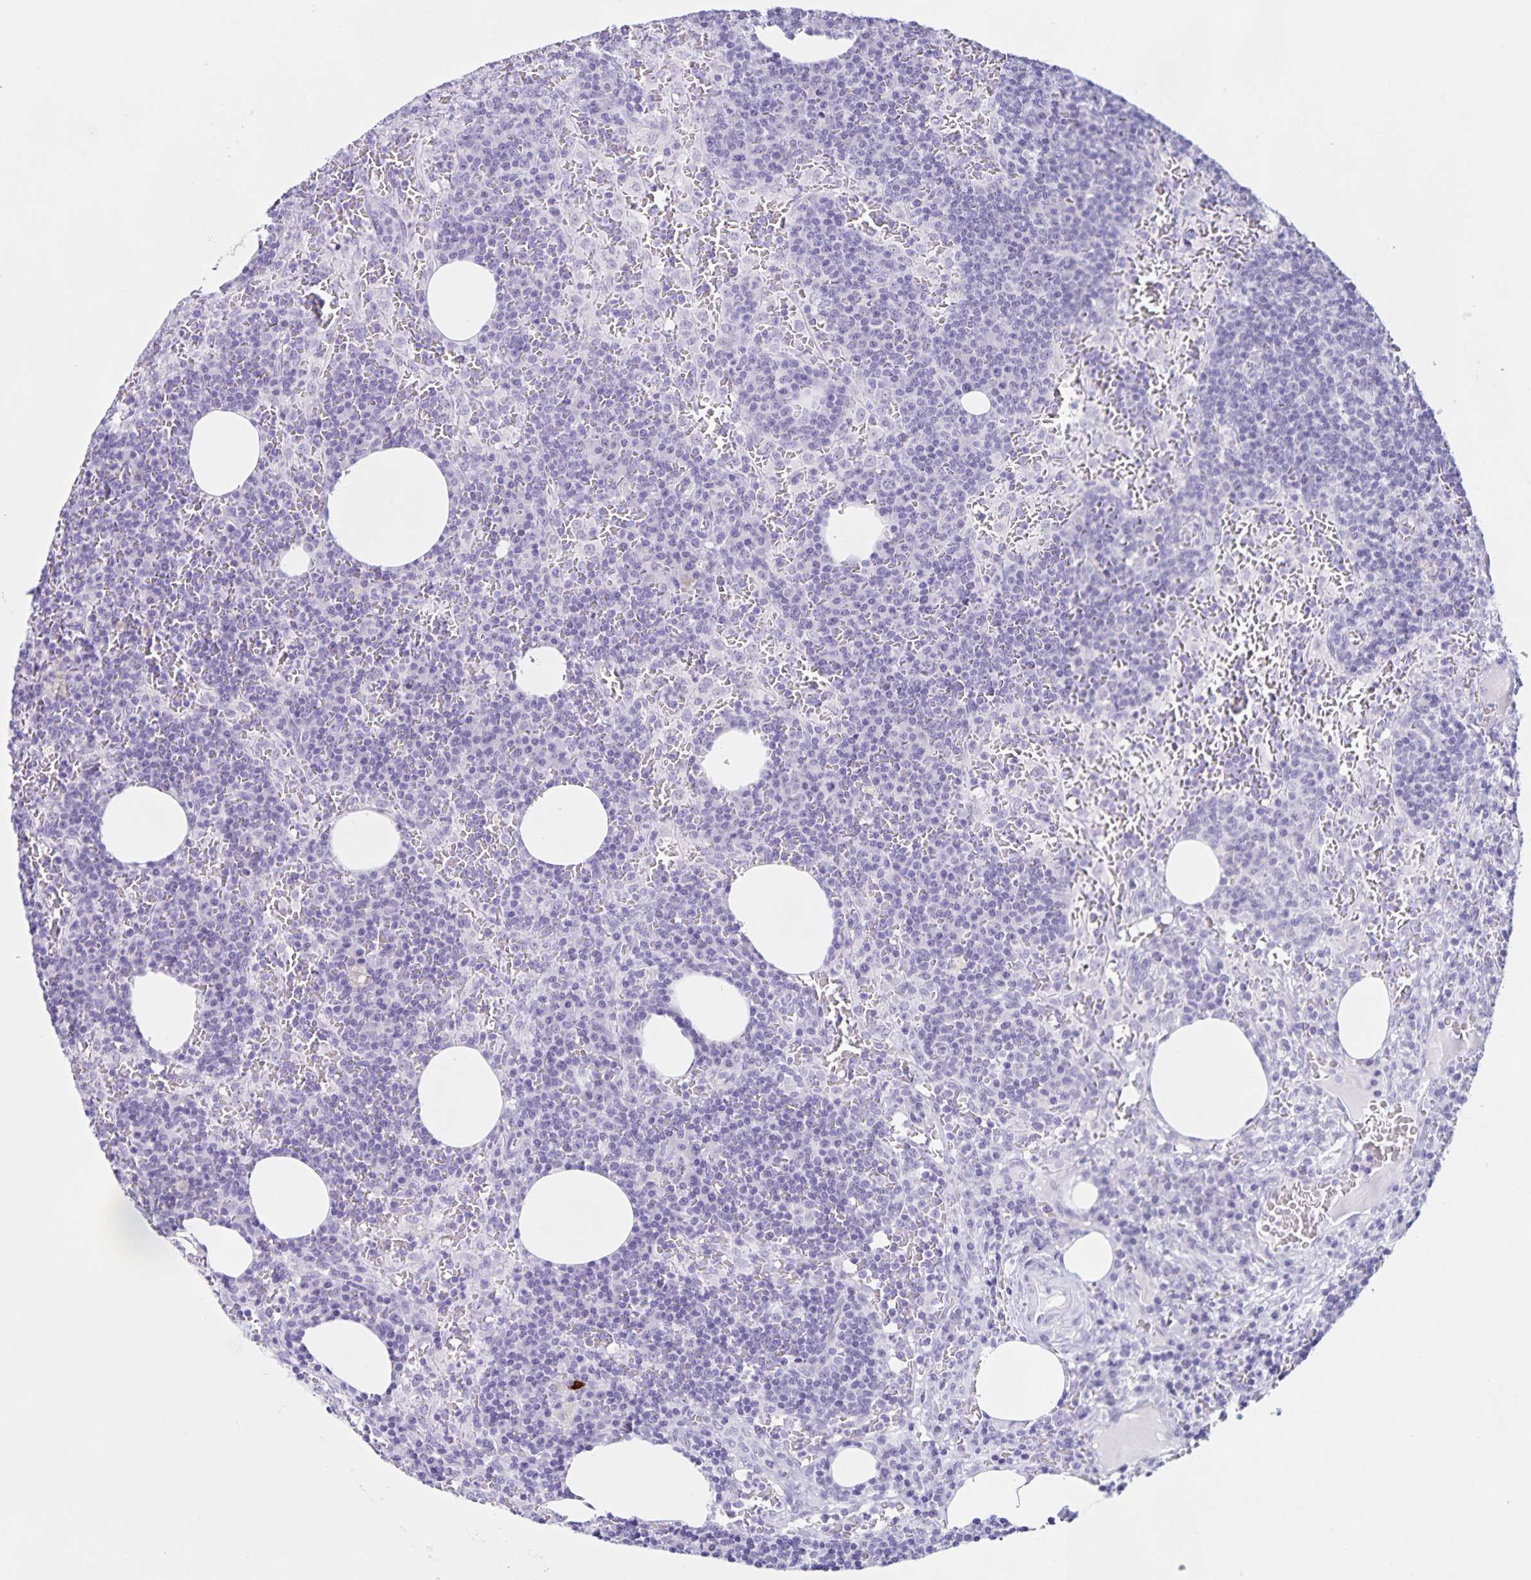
{"staining": {"intensity": "negative", "quantity": "none", "location": "none"}, "tissue": "lymph node", "cell_type": "Germinal center cells", "image_type": "normal", "snomed": [{"axis": "morphology", "description": "Normal tissue, NOS"}, {"axis": "topography", "description": "Lymph node"}], "caption": "Unremarkable lymph node was stained to show a protein in brown. There is no significant positivity in germinal center cells.", "gene": "FAM170A", "patient": {"sex": "male", "age": 67}}